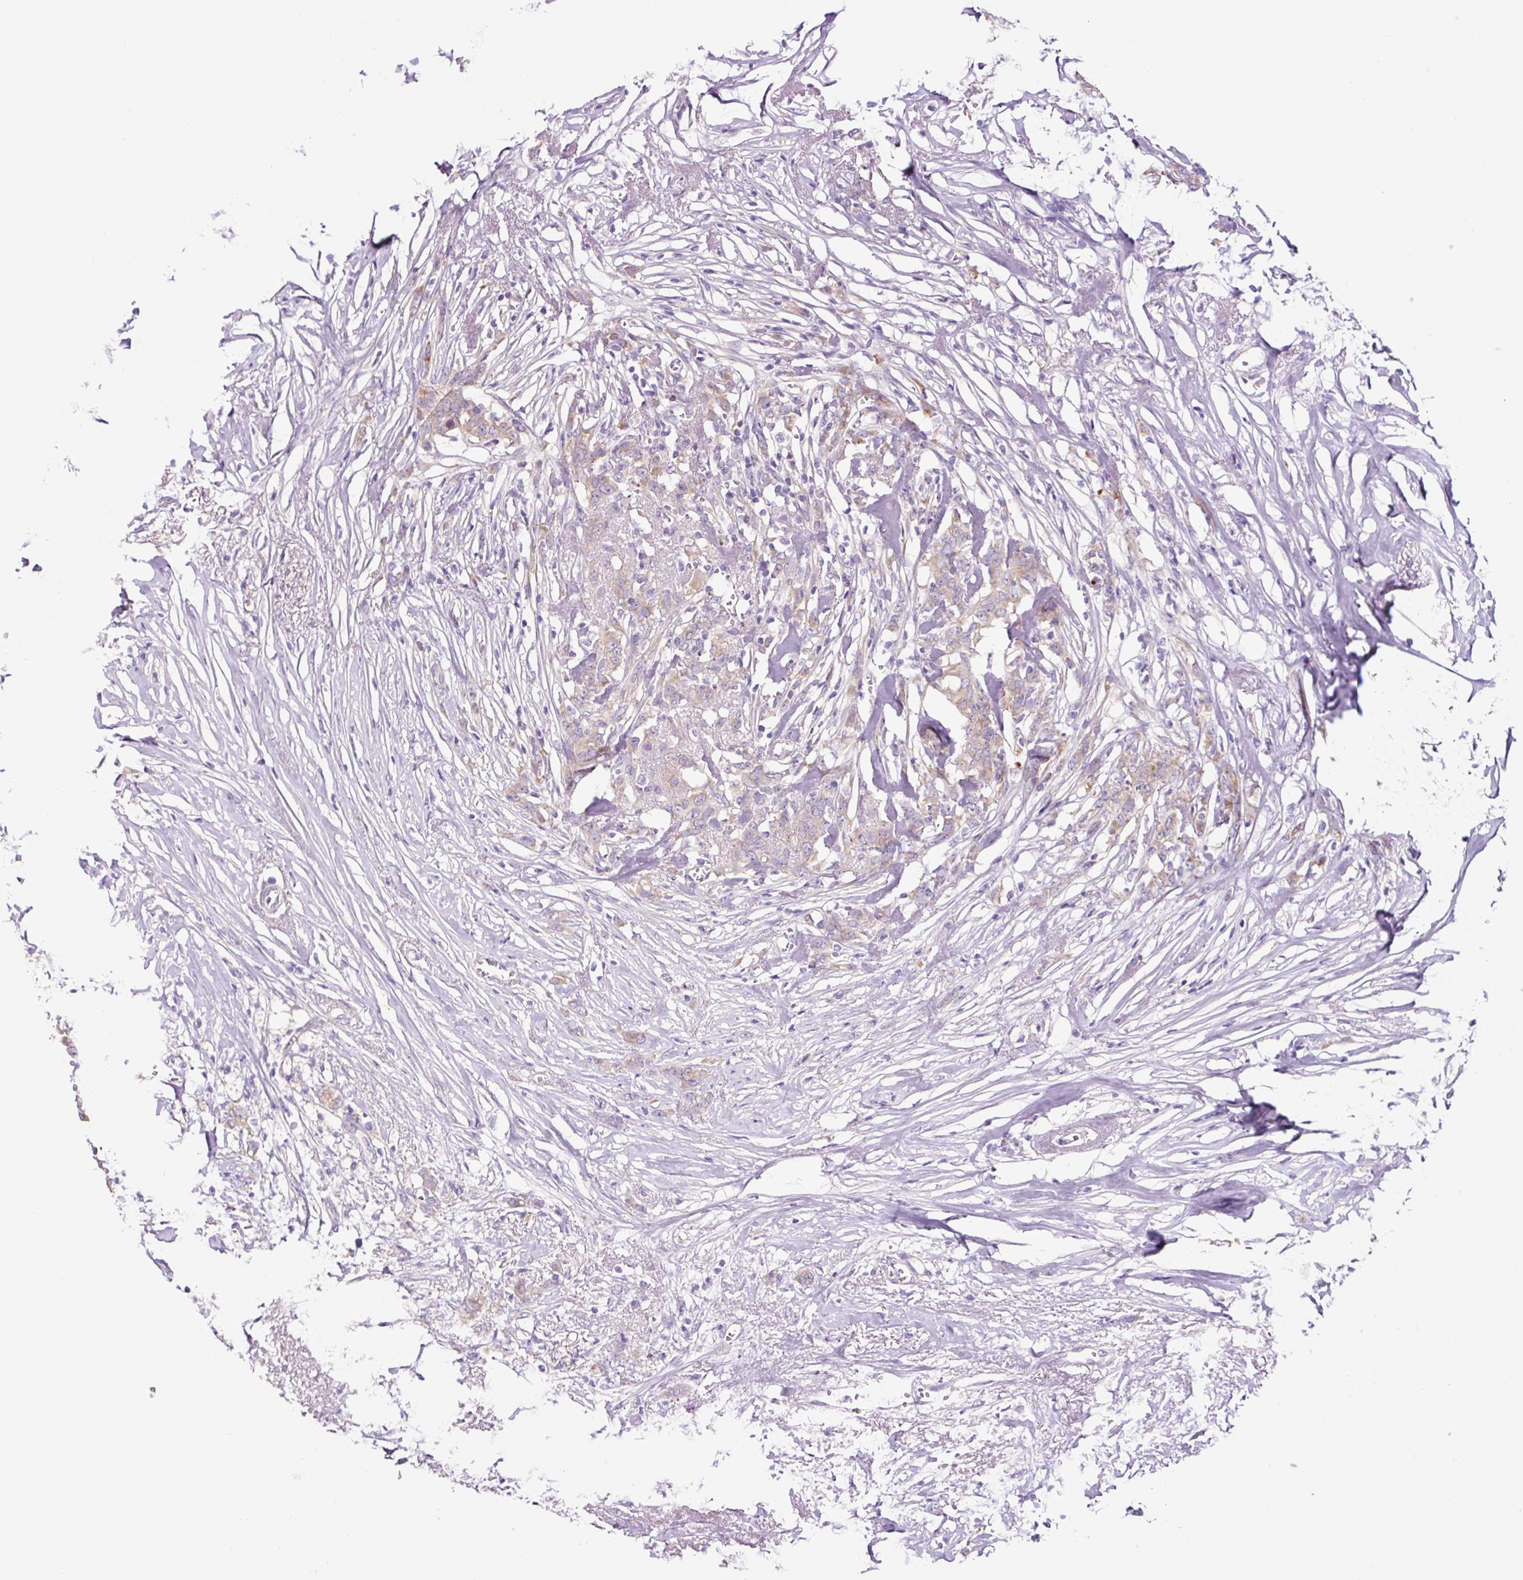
{"staining": {"intensity": "weak", "quantity": "<25%", "location": "cytoplasmic/membranous"}, "tissue": "breast cancer", "cell_type": "Tumor cells", "image_type": "cancer", "snomed": [{"axis": "morphology", "description": "Lobular carcinoma"}, {"axis": "topography", "description": "Breast"}], "caption": "The image demonstrates no staining of tumor cells in breast cancer (lobular carcinoma).", "gene": "GORASP1", "patient": {"sex": "female", "age": 91}}